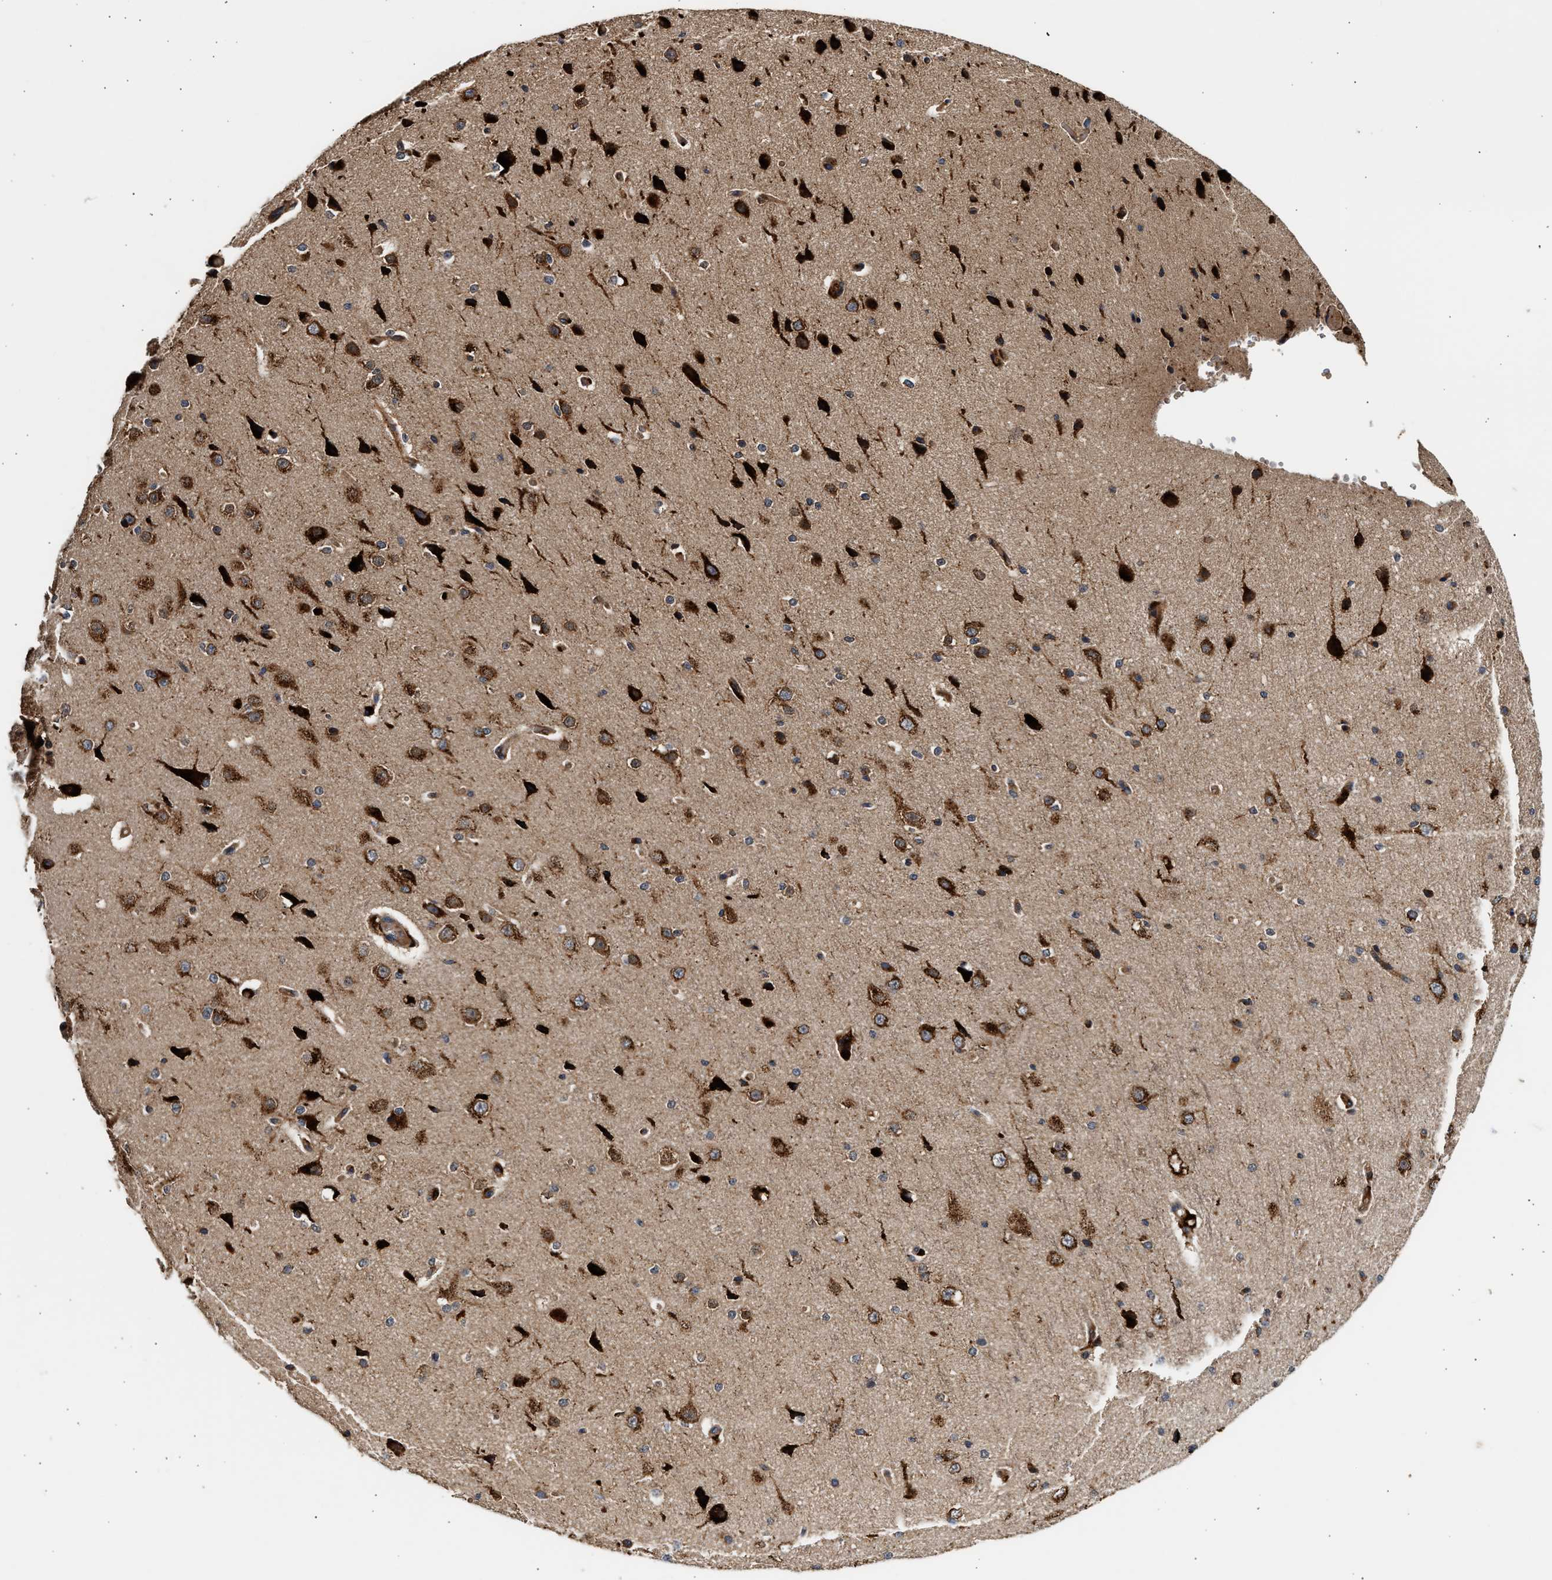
{"staining": {"intensity": "moderate", "quantity": ">75%", "location": "cytoplasmic/membranous"}, "tissue": "cerebral cortex", "cell_type": "Endothelial cells", "image_type": "normal", "snomed": [{"axis": "morphology", "description": "Normal tissue, NOS"}, {"axis": "morphology", "description": "Developmental malformation"}, {"axis": "topography", "description": "Cerebral cortex"}], "caption": "Endothelial cells show medium levels of moderate cytoplasmic/membranous positivity in about >75% of cells in unremarkable cerebral cortex.", "gene": "PLD3", "patient": {"sex": "female", "age": 30}}